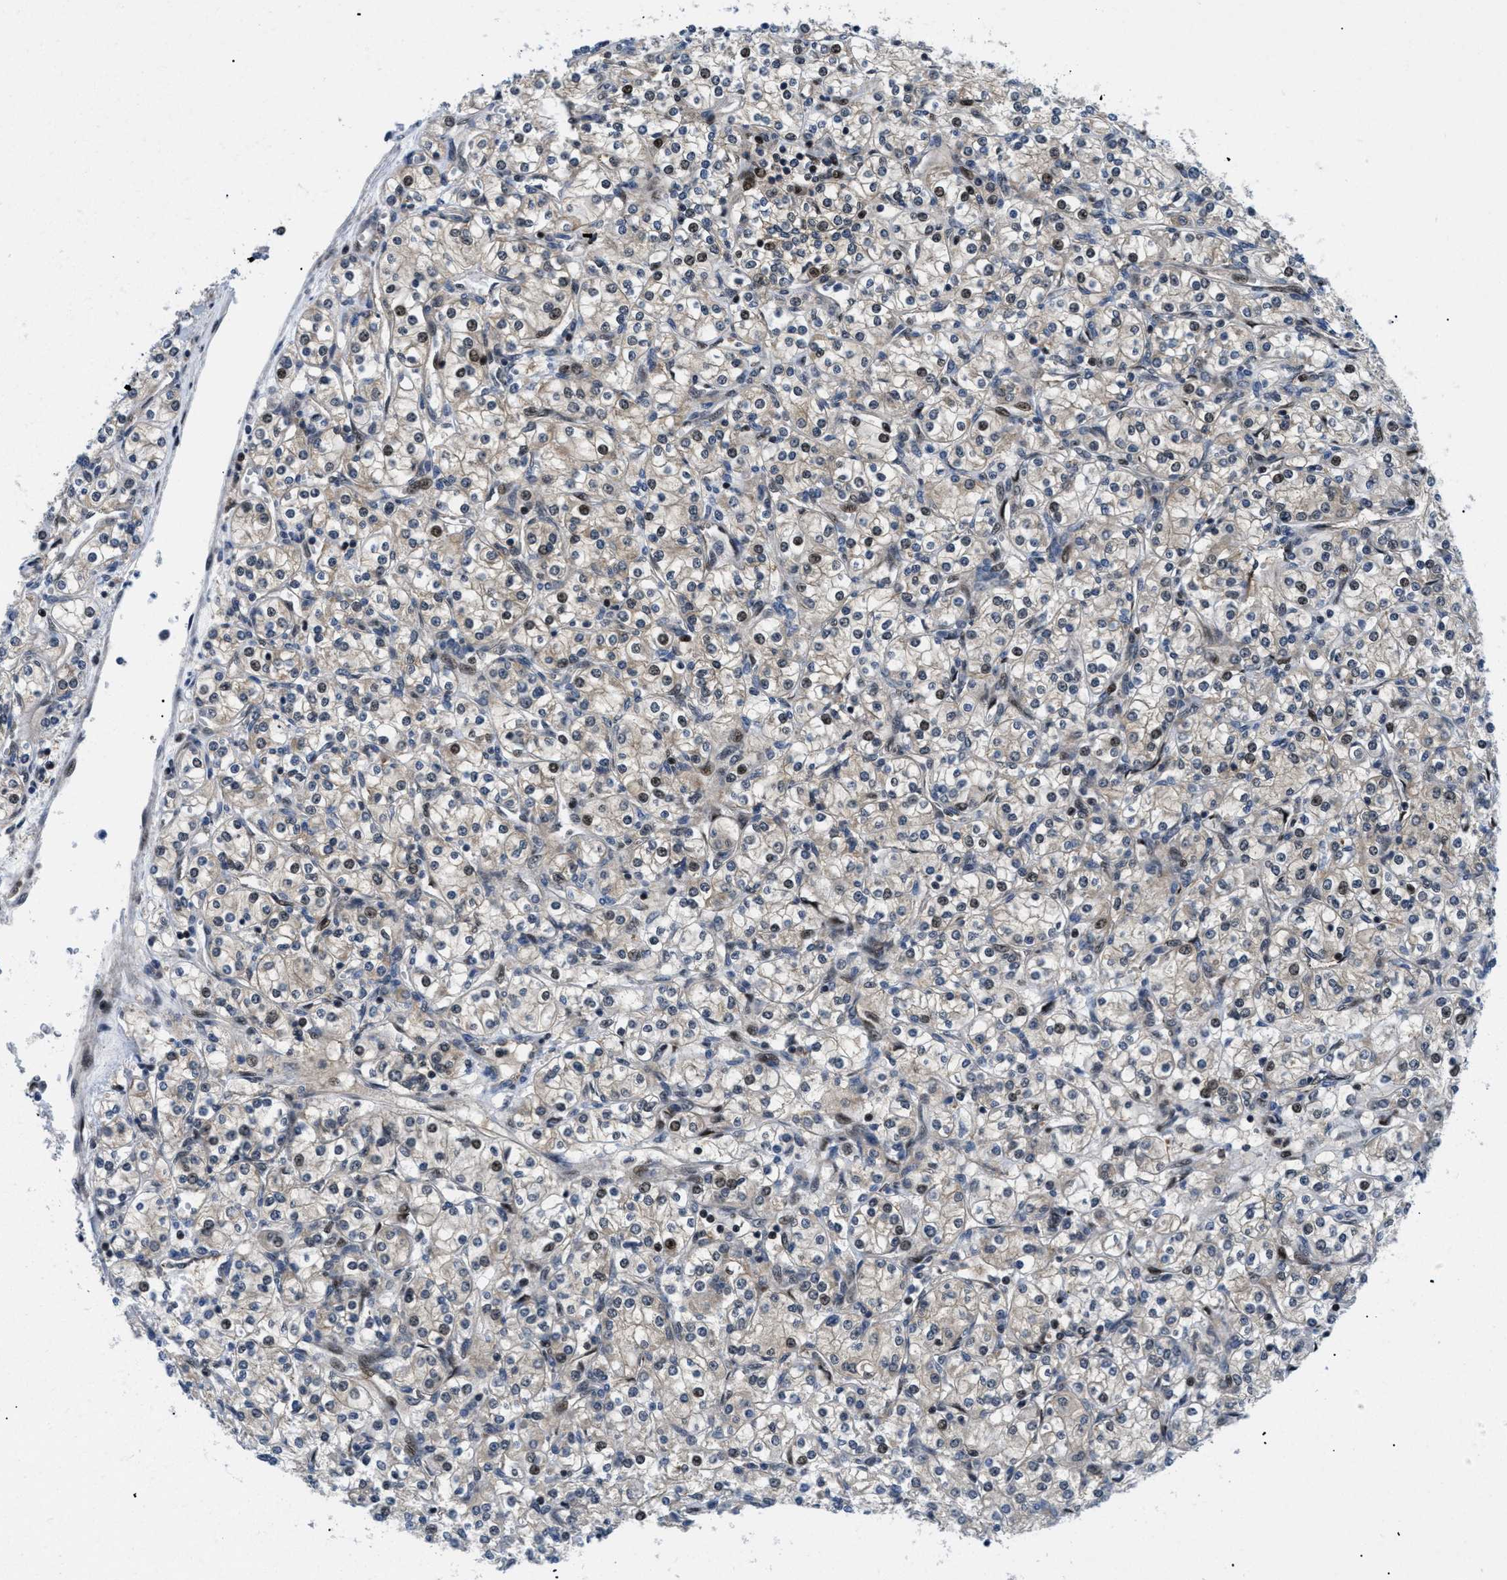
{"staining": {"intensity": "moderate", "quantity": "25%-75%", "location": "cytoplasmic/membranous,nuclear"}, "tissue": "renal cancer", "cell_type": "Tumor cells", "image_type": "cancer", "snomed": [{"axis": "morphology", "description": "Adenocarcinoma, NOS"}, {"axis": "topography", "description": "Kidney"}], "caption": "Adenocarcinoma (renal) was stained to show a protein in brown. There is medium levels of moderate cytoplasmic/membranous and nuclear expression in approximately 25%-75% of tumor cells.", "gene": "SLC29A2", "patient": {"sex": "male", "age": 77}}